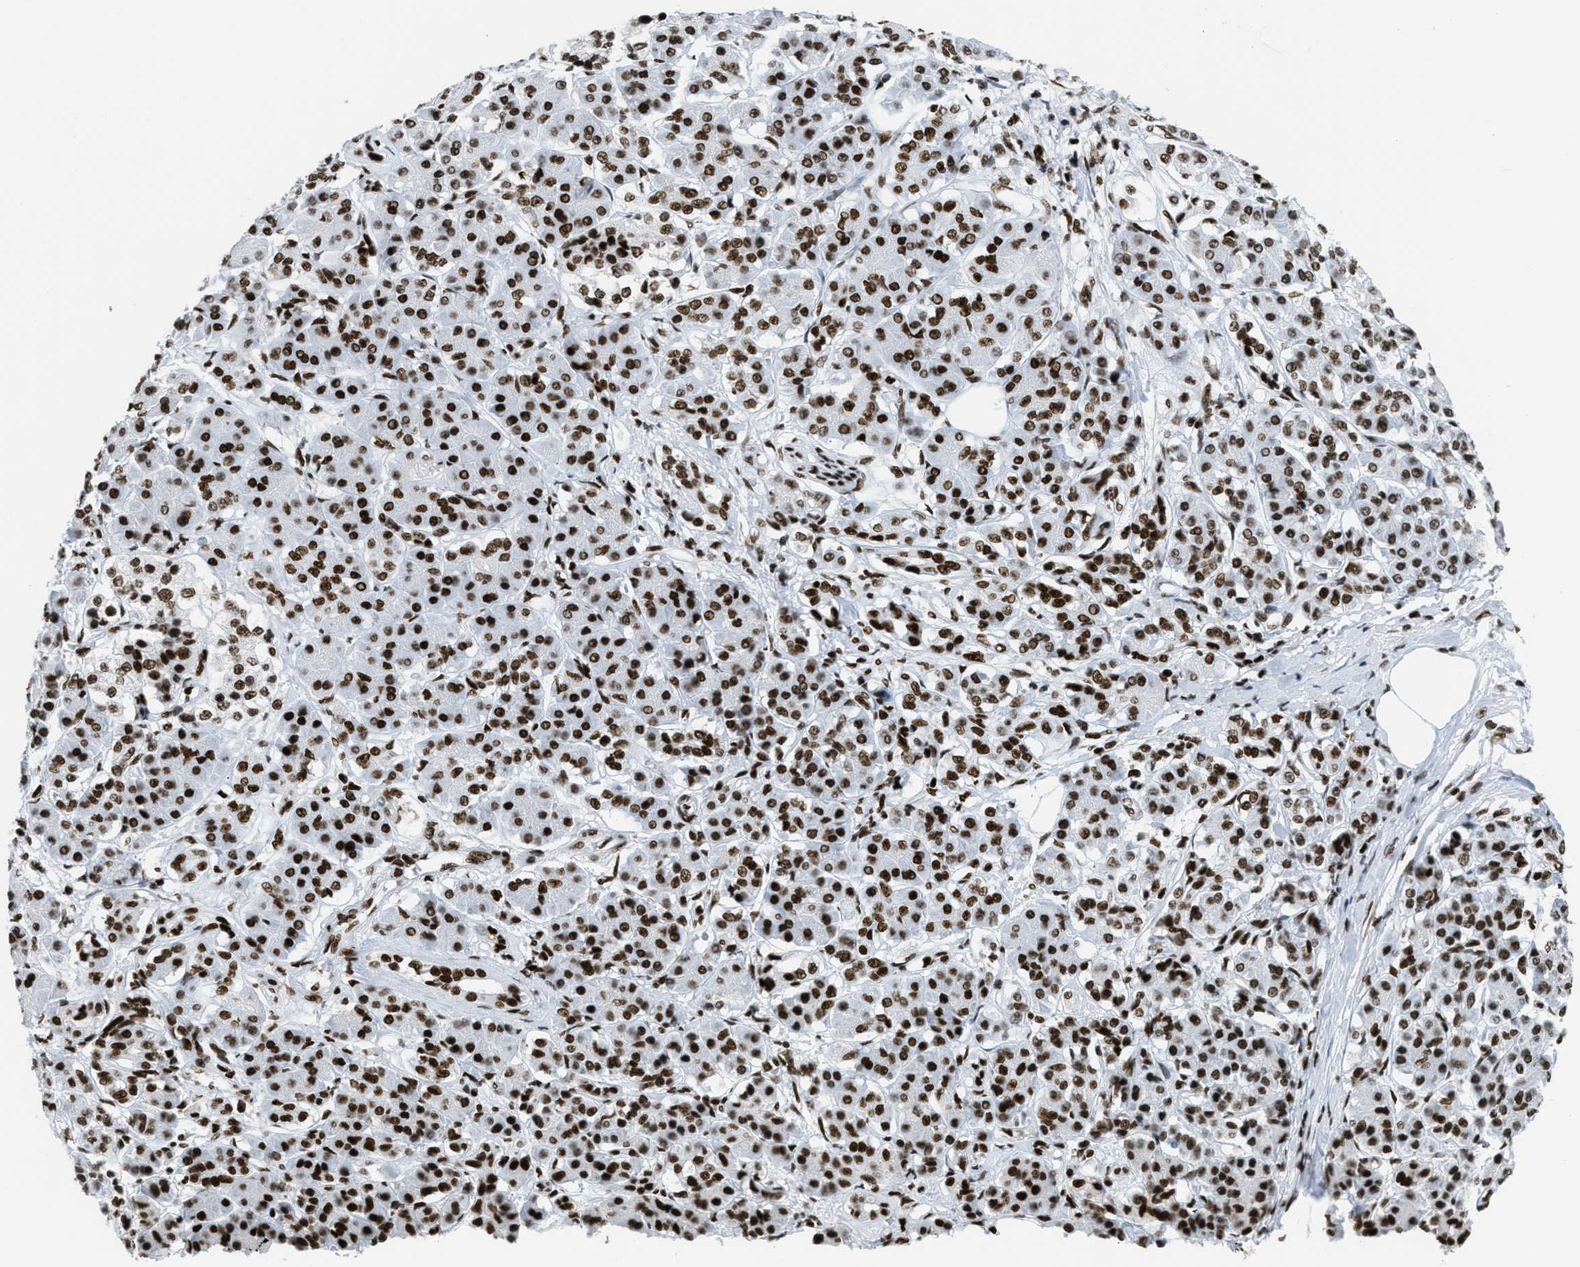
{"staining": {"intensity": "strong", "quantity": ">75%", "location": "nuclear"}, "tissue": "pancreatic cancer", "cell_type": "Tumor cells", "image_type": "cancer", "snomed": [{"axis": "morphology", "description": "Adenocarcinoma, NOS"}, {"axis": "topography", "description": "Pancreas"}], "caption": "This micrograph demonstrates pancreatic cancer (adenocarcinoma) stained with IHC to label a protein in brown. The nuclear of tumor cells show strong positivity for the protein. Nuclei are counter-stained blue.", "gene": "PIF1", "patient": {"sex": "female", "age": 56}}